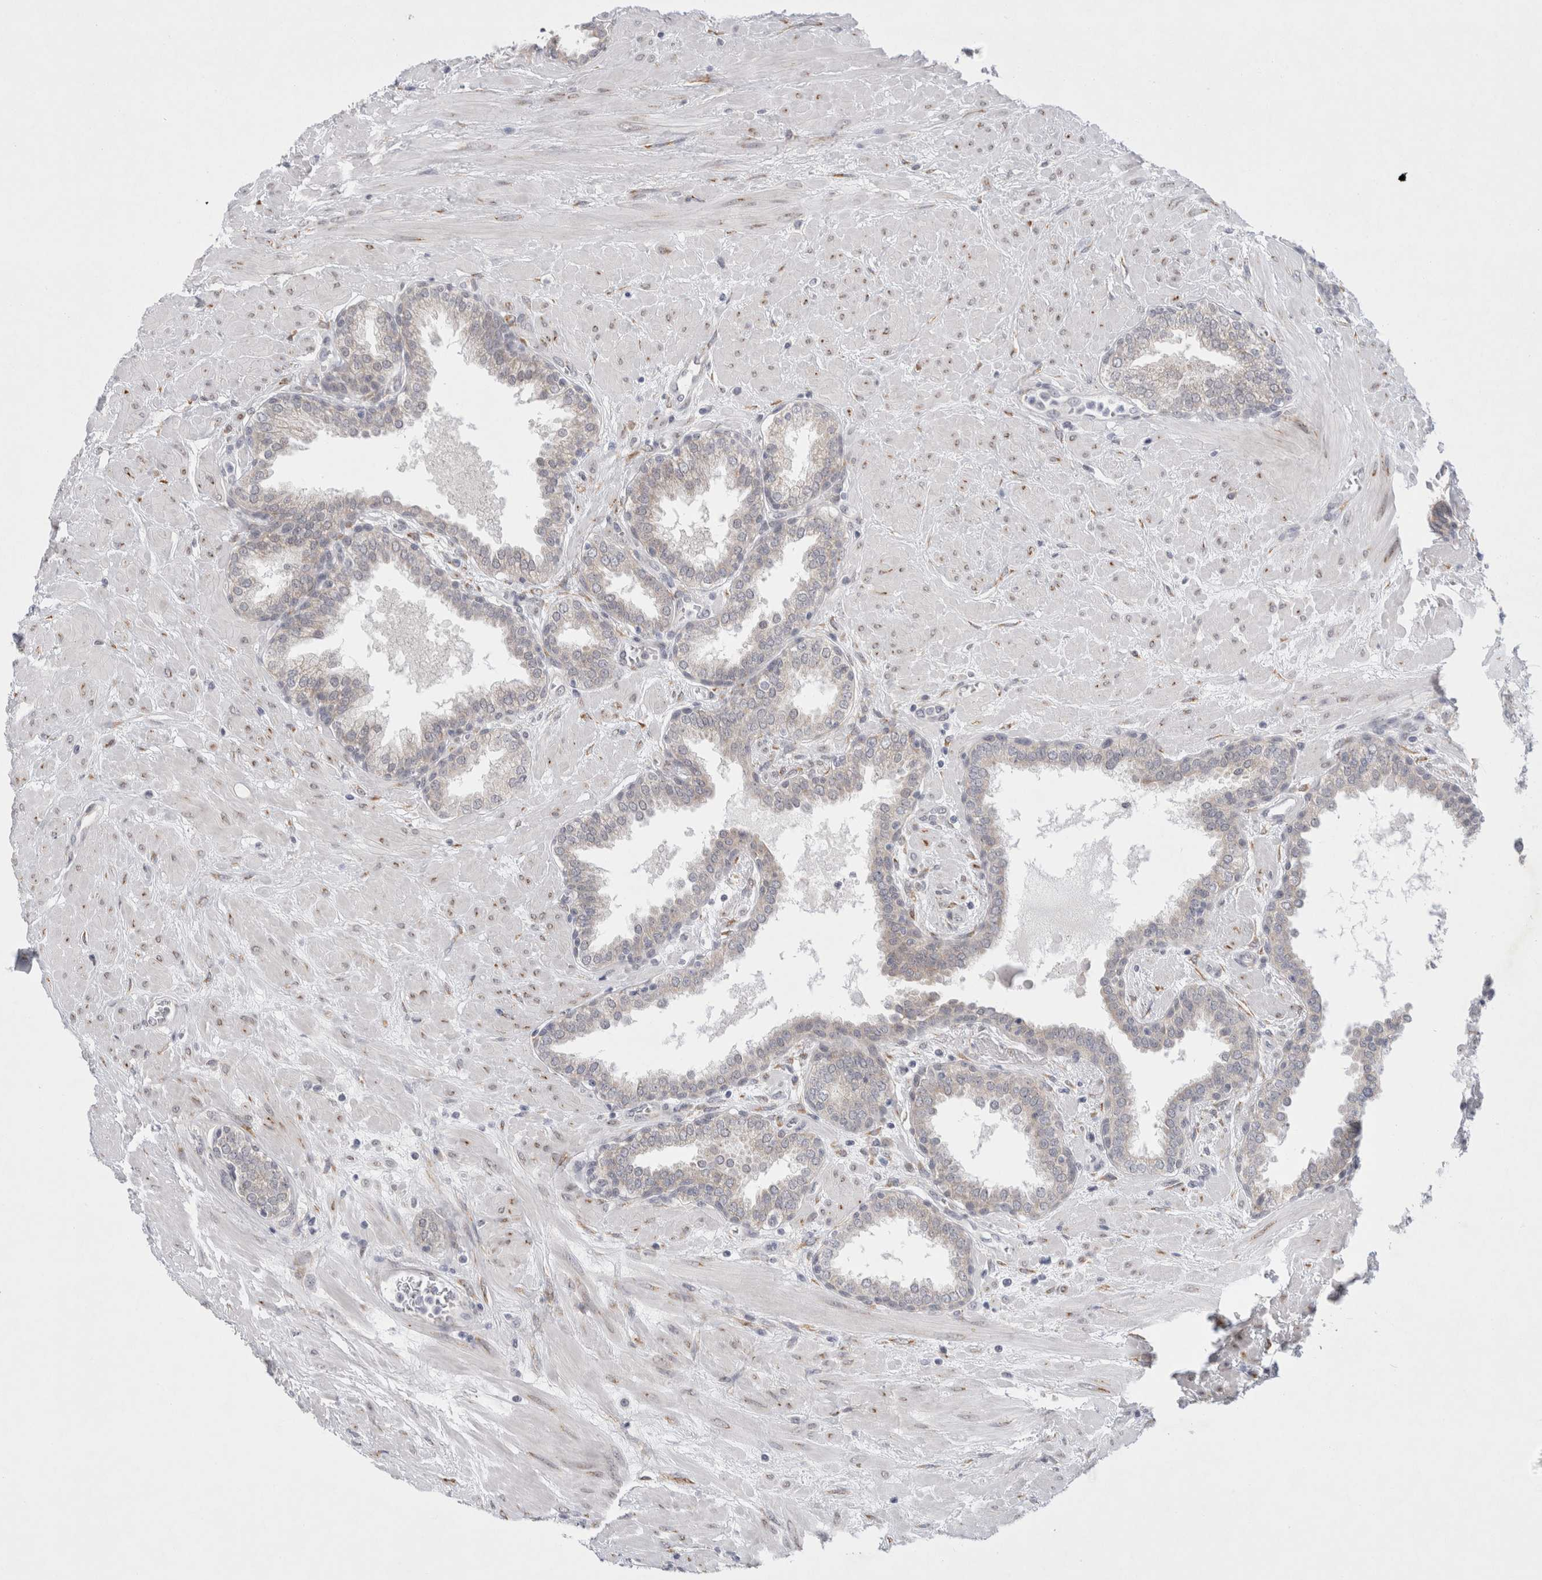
{"staining": {"intensity": "negative", "quantity": "none", "location": "none"}, "tissue": "prostate", "cell_type": "Glandular cells", "image_type": "normal", "snomed": [{"axis": "morphology", "description": "Normal tissue, NOS"}, {"axis": "topography", "description": "Prostate"}], "caption": "An immunohistochemistry image of normal prostate is shown. There is no staining in glandular cells of prostate.", "gene": "TRMT1L", "patient": {"sex": "male", "age": 51}}